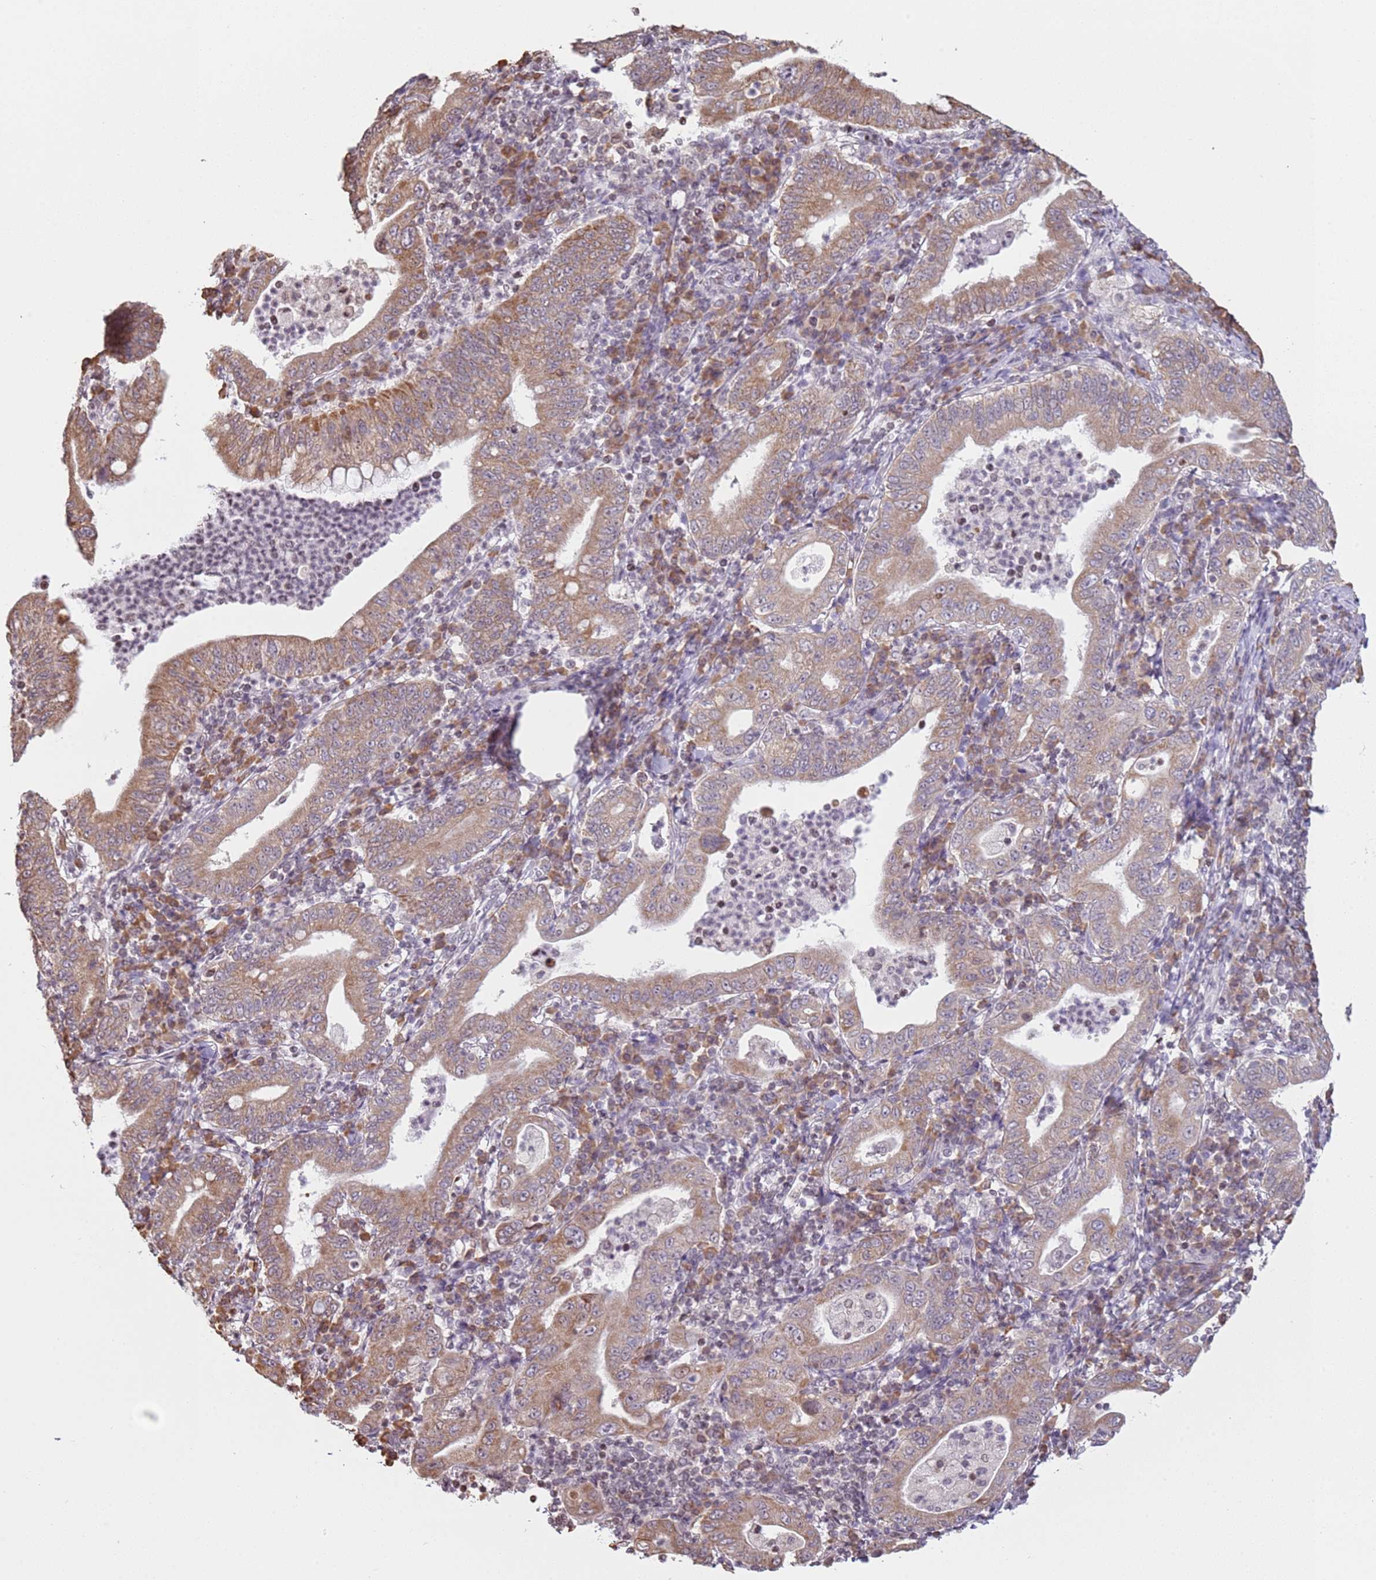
{"staining": {"intensity": "weak", "quantity": ">75%", "location": "cytoplasmic/membranous"}, "tissue": "stomach cancer", "cell_type": "Tumor cells", "image_type": "cancer", "snomed": [{"axis": "morphology", "description": "Normal tissue, NOS"}, {"axis": "morphology", "description": "Adenocarcinoma, NOS"}, {"axis": "topography", "description": "Esophagus"}, {"axis": "topography", "description": "Stomach, upper"}, {"axis": "topography", "description": "Peripheral nerve tissue"}], "caption": "Human stomach cancer stained with a protein marker demonstrates weak staining in tumor cells.", "gene": "SCAF1", "patient": {"sex": "male", "age": 62}}